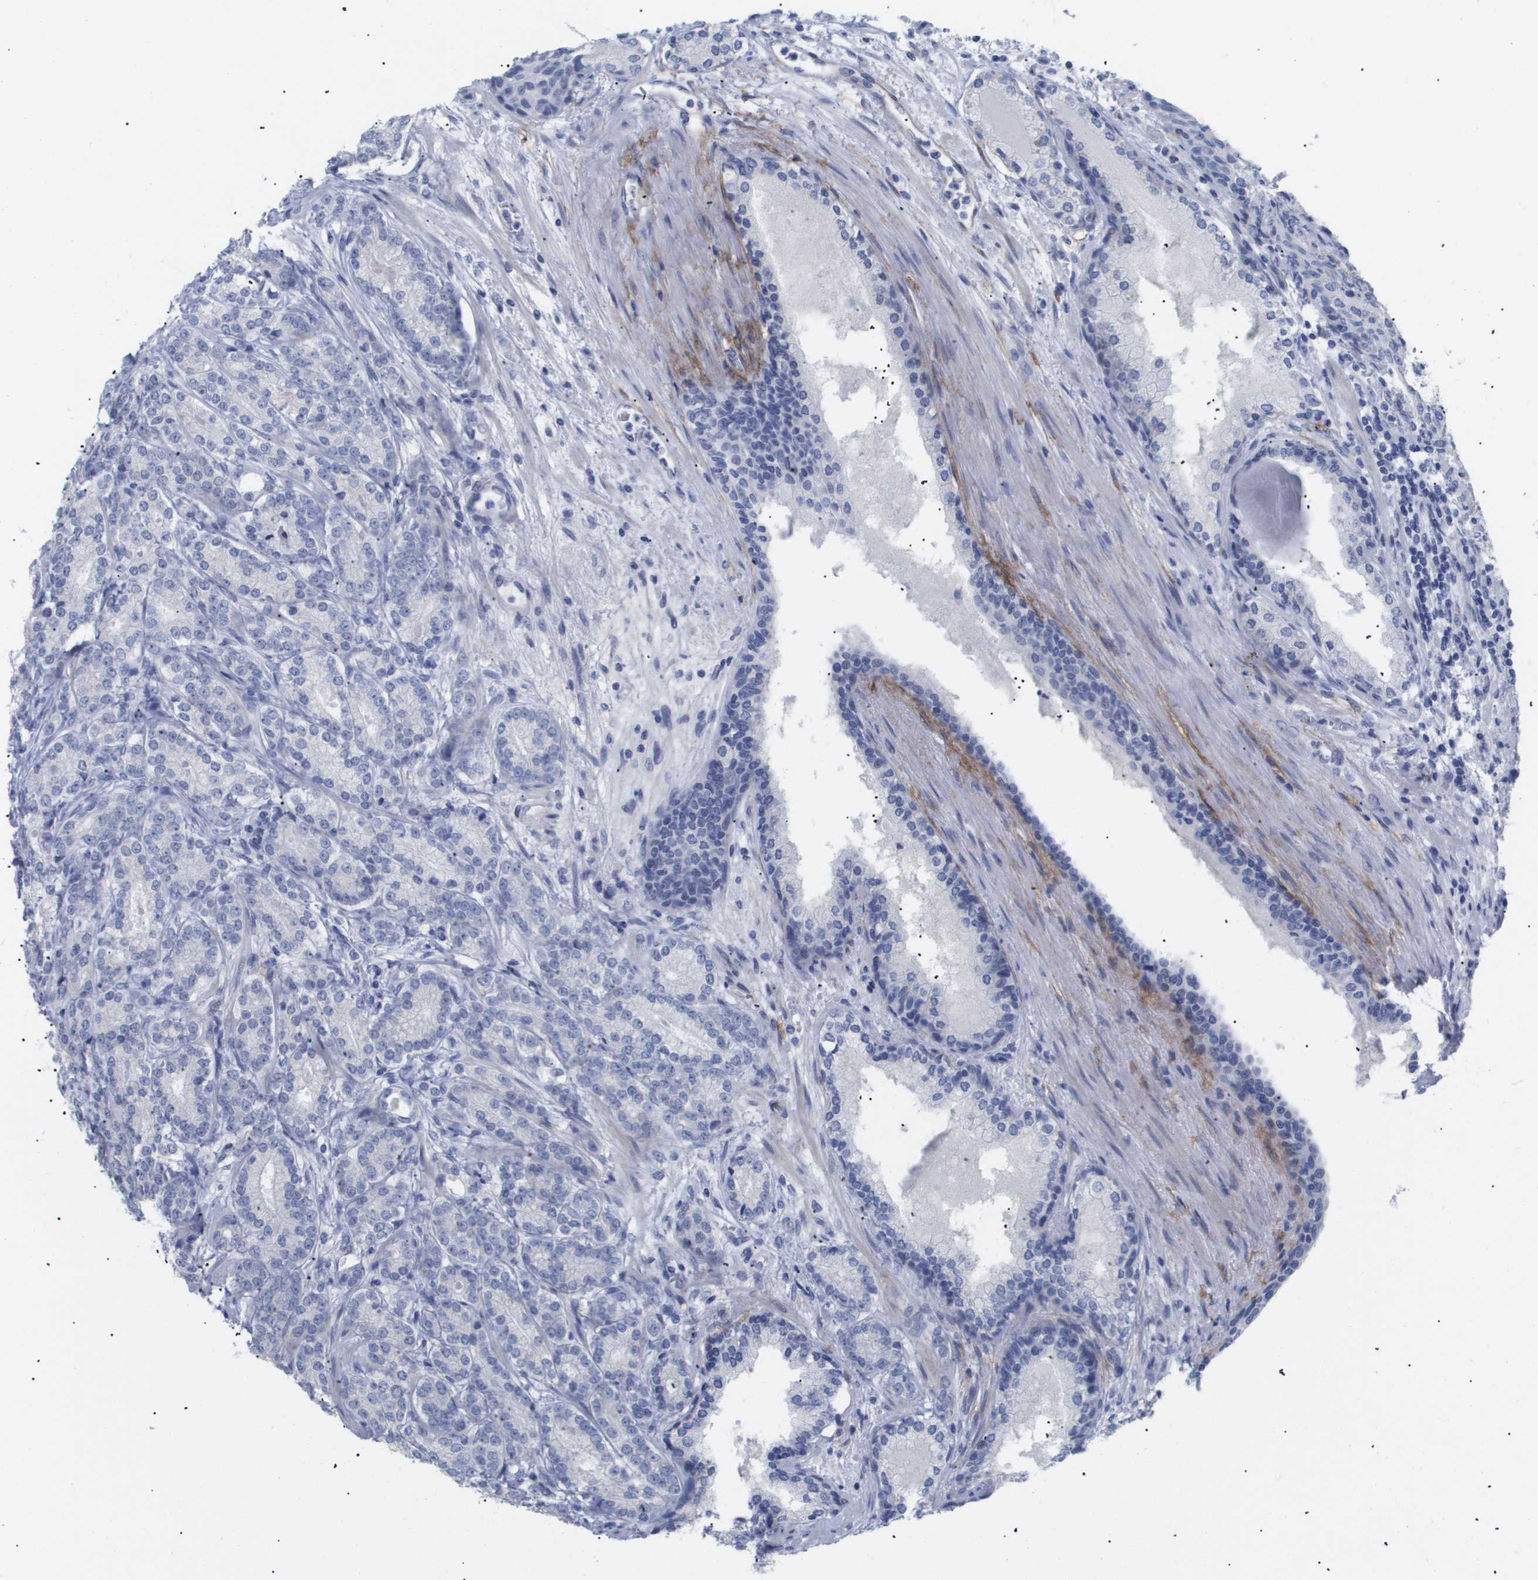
{"staining": {"intensity": "negative", "quantity": "none", "location": "none"}, "tissue": "prostate cancer", "cell_type": "Tumor cells", "image_type": "cancer", "snomed": [{"axis": "morphology", "description": "Adenocarcinoma, High grade"}, {"axis": "topography", "description": "Prostate"}], "caption": "Protein analysis of adenocarcinoma (high-grade) (prostate) reveals no significant staining in tumor cells. (DAB IHC, high magnification).", "gene": "CAV3", "patient": {"sex": "male", "age": 61}}